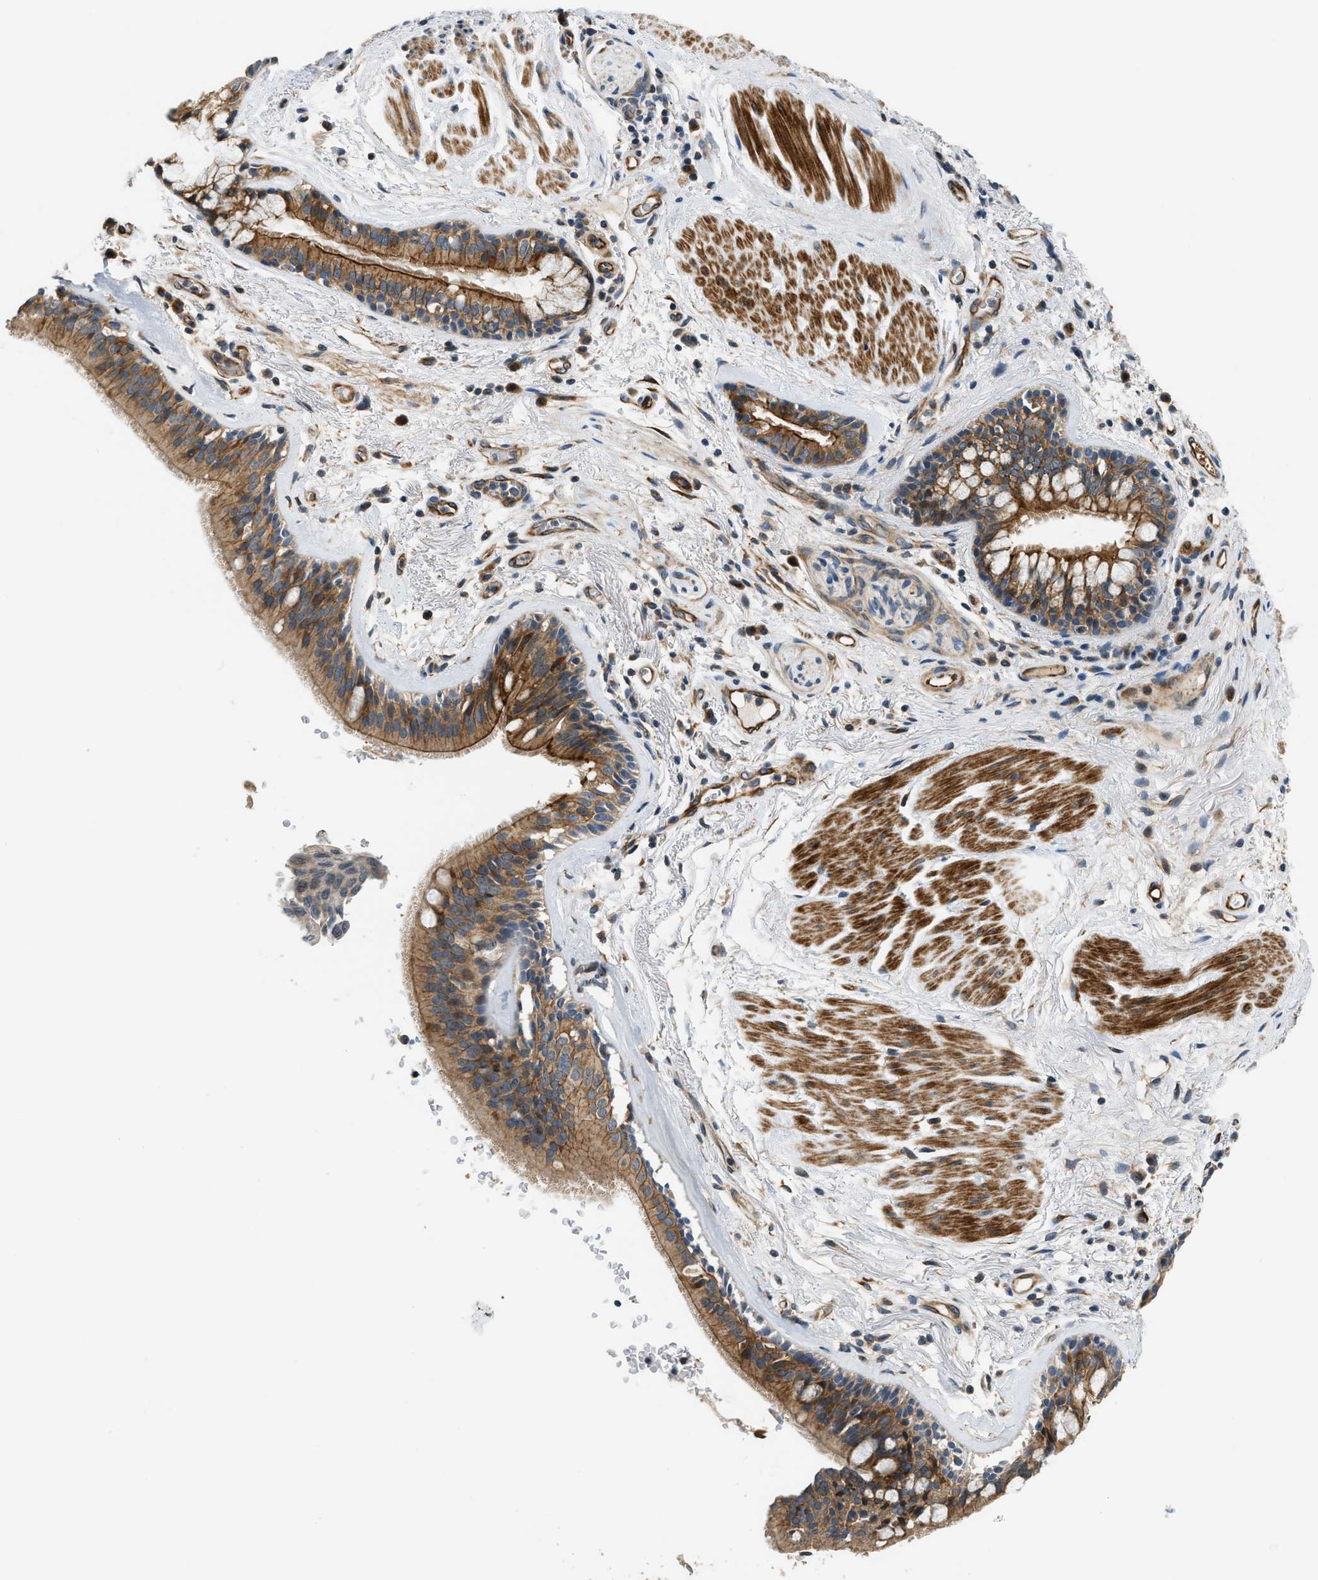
{"staining": {"intensity": "moderate", "quantity": ">75%", "location": "cytoplasmic/membranous,nuclear"}, "tissue": "bronchus", "cell_type": "Respiratory epithelial cells", "image_type": "normal", "snomed": [{"axis": "morphology", "description": "Normal tissue, NOS"}, {"axis": "topography", "description": "Cartilage tissue"}], "caption": "This image shows IHC staining of benign bronchus, with medium moderate cytoplasmic/membranous,nuclear staining in about >75% of respiratory epithelial cells.", "gene": "ALOX12", "patient": {"sex": "female", "age": 63}}